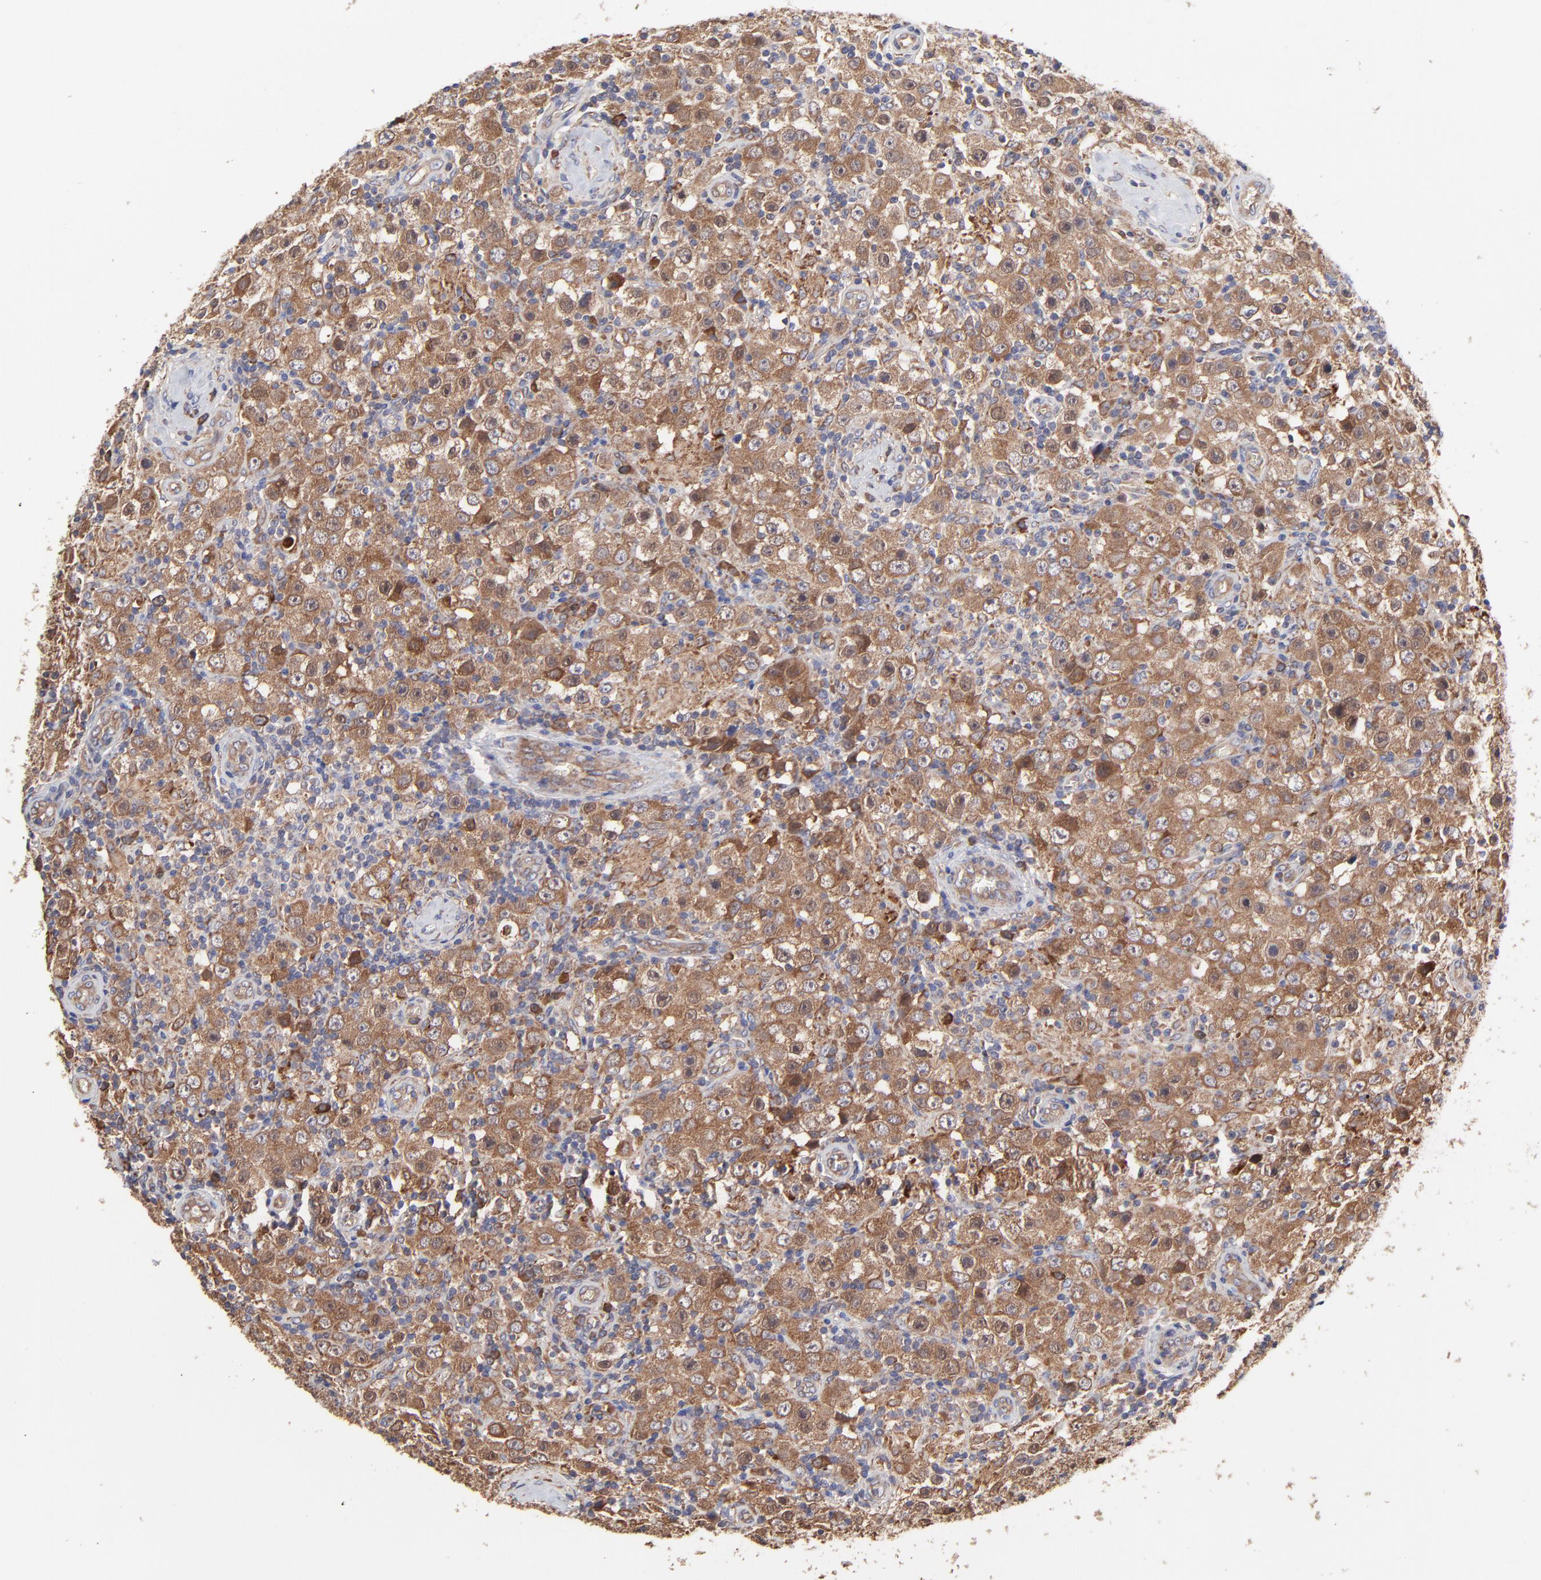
{"staining": {"intensity": "strong", "quantity": ">75%", "location": "cytoplasmic/membranous"}, "tissue": "testis cancer", "cell_type": "Tumor cells", "image_type": "cancer", "snomed": [{"axis": "morphology", "description": "Seminoma, NOS"}, {"axis": "topography", "description": "Testis"}], "caption": "Testis cancer stained for a protein (brown) displays strong cytoplasmic/membranous positive positivity in about >75% of tumor cells.", "gene": "PFKM", "patient": {"sex": "male", "age": 32}}